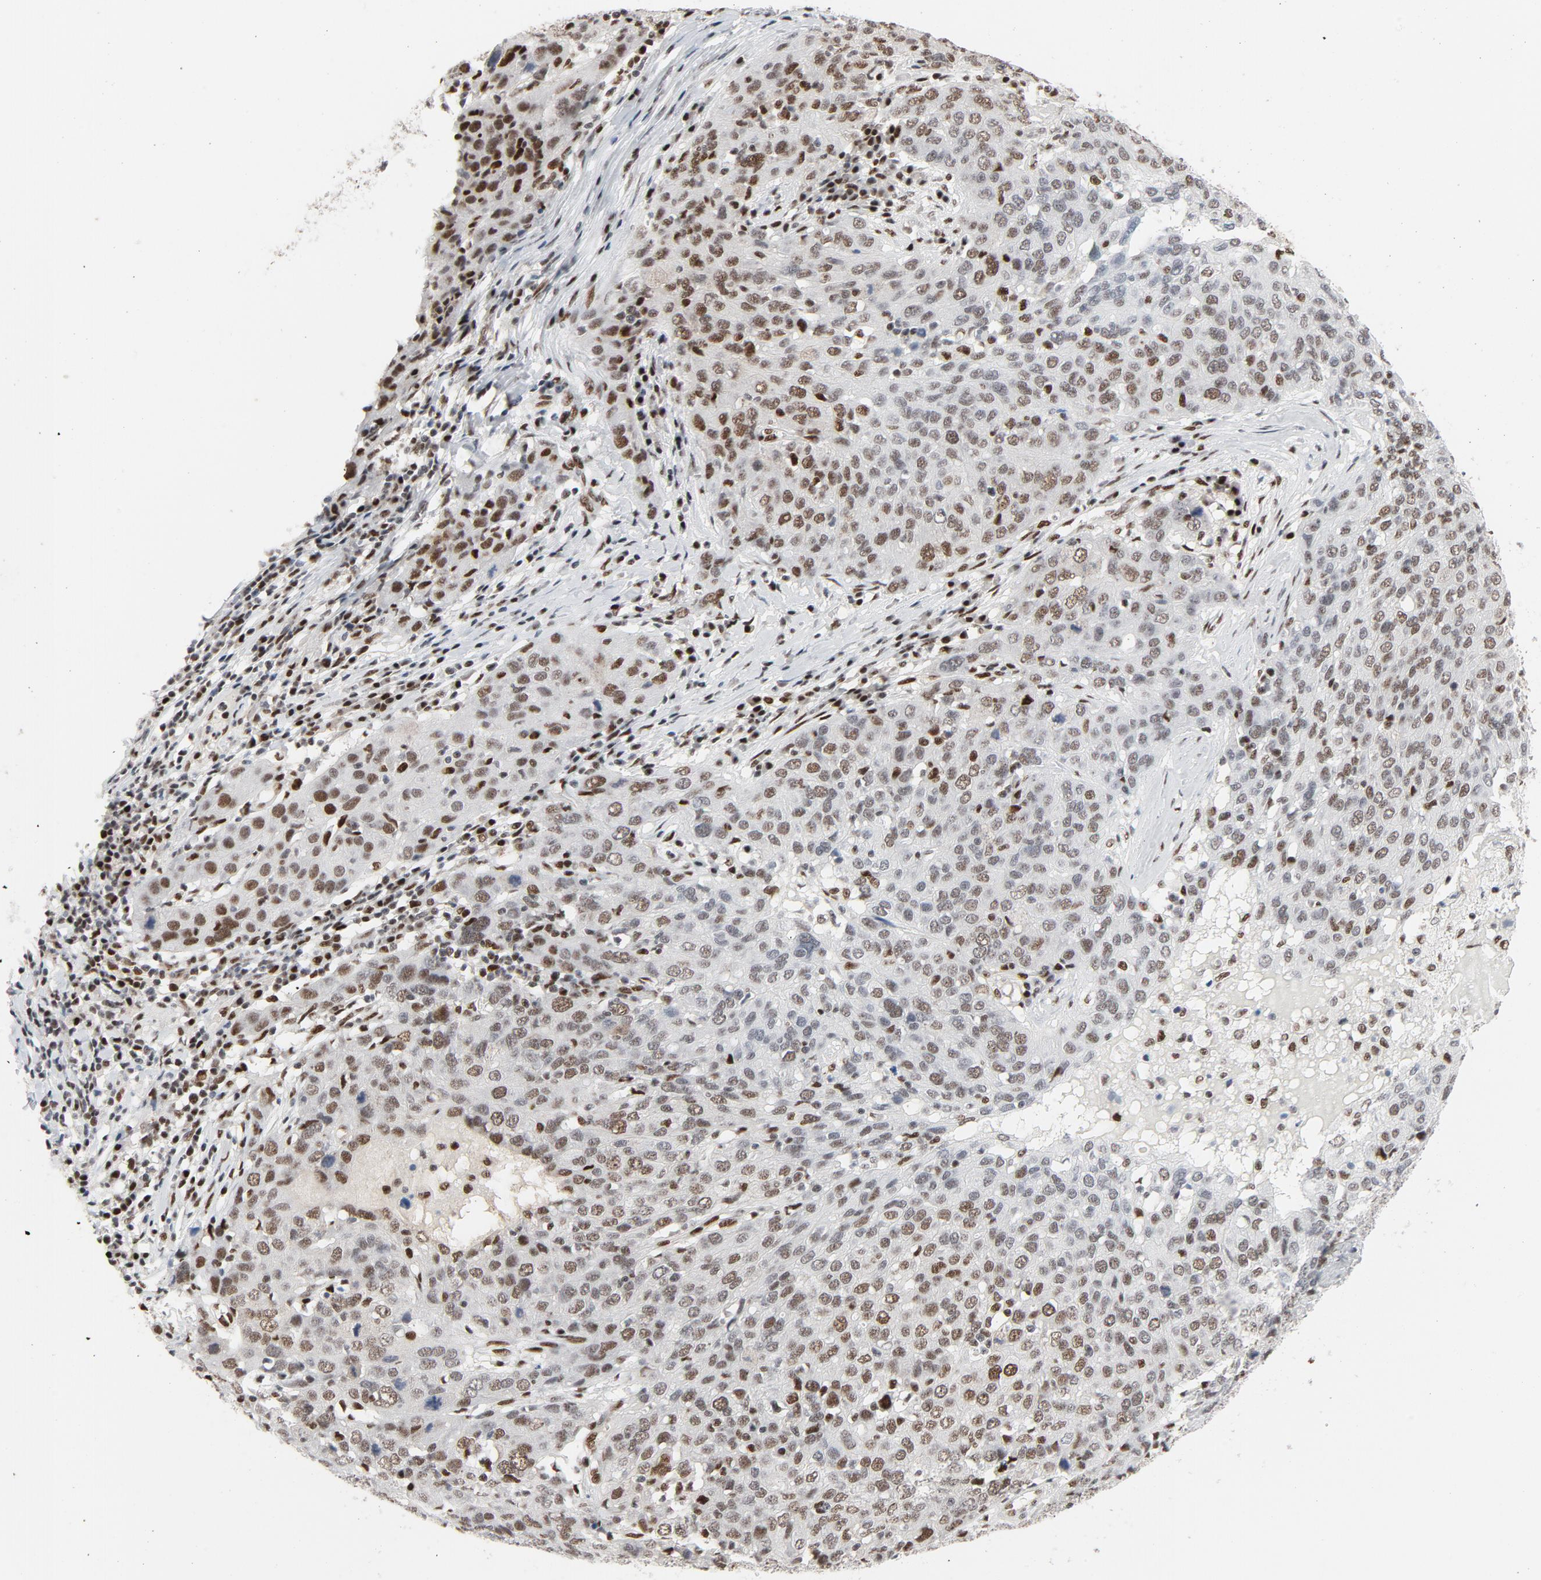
{"staining": {"intensity": "moderate", "quantity": ">75%", "location": "nuclear"}, "tissue": "ovarian cancer", "cell_type": "Tumor cells", "image_type": "cancer", "snomed": [{"axis": "morphology", "description": "Carcinoma, endometroid"}, {"axis": "topography", "description": "Ovary"}], "caption": "Endometroid carcinoma (ovarian) stained for a protein (brown) reveals moderate nuclear positive expression in approximately >75% of tumor cells.", "gene": "JMJD6", "patient": {"sex": "female", "age": 50}}